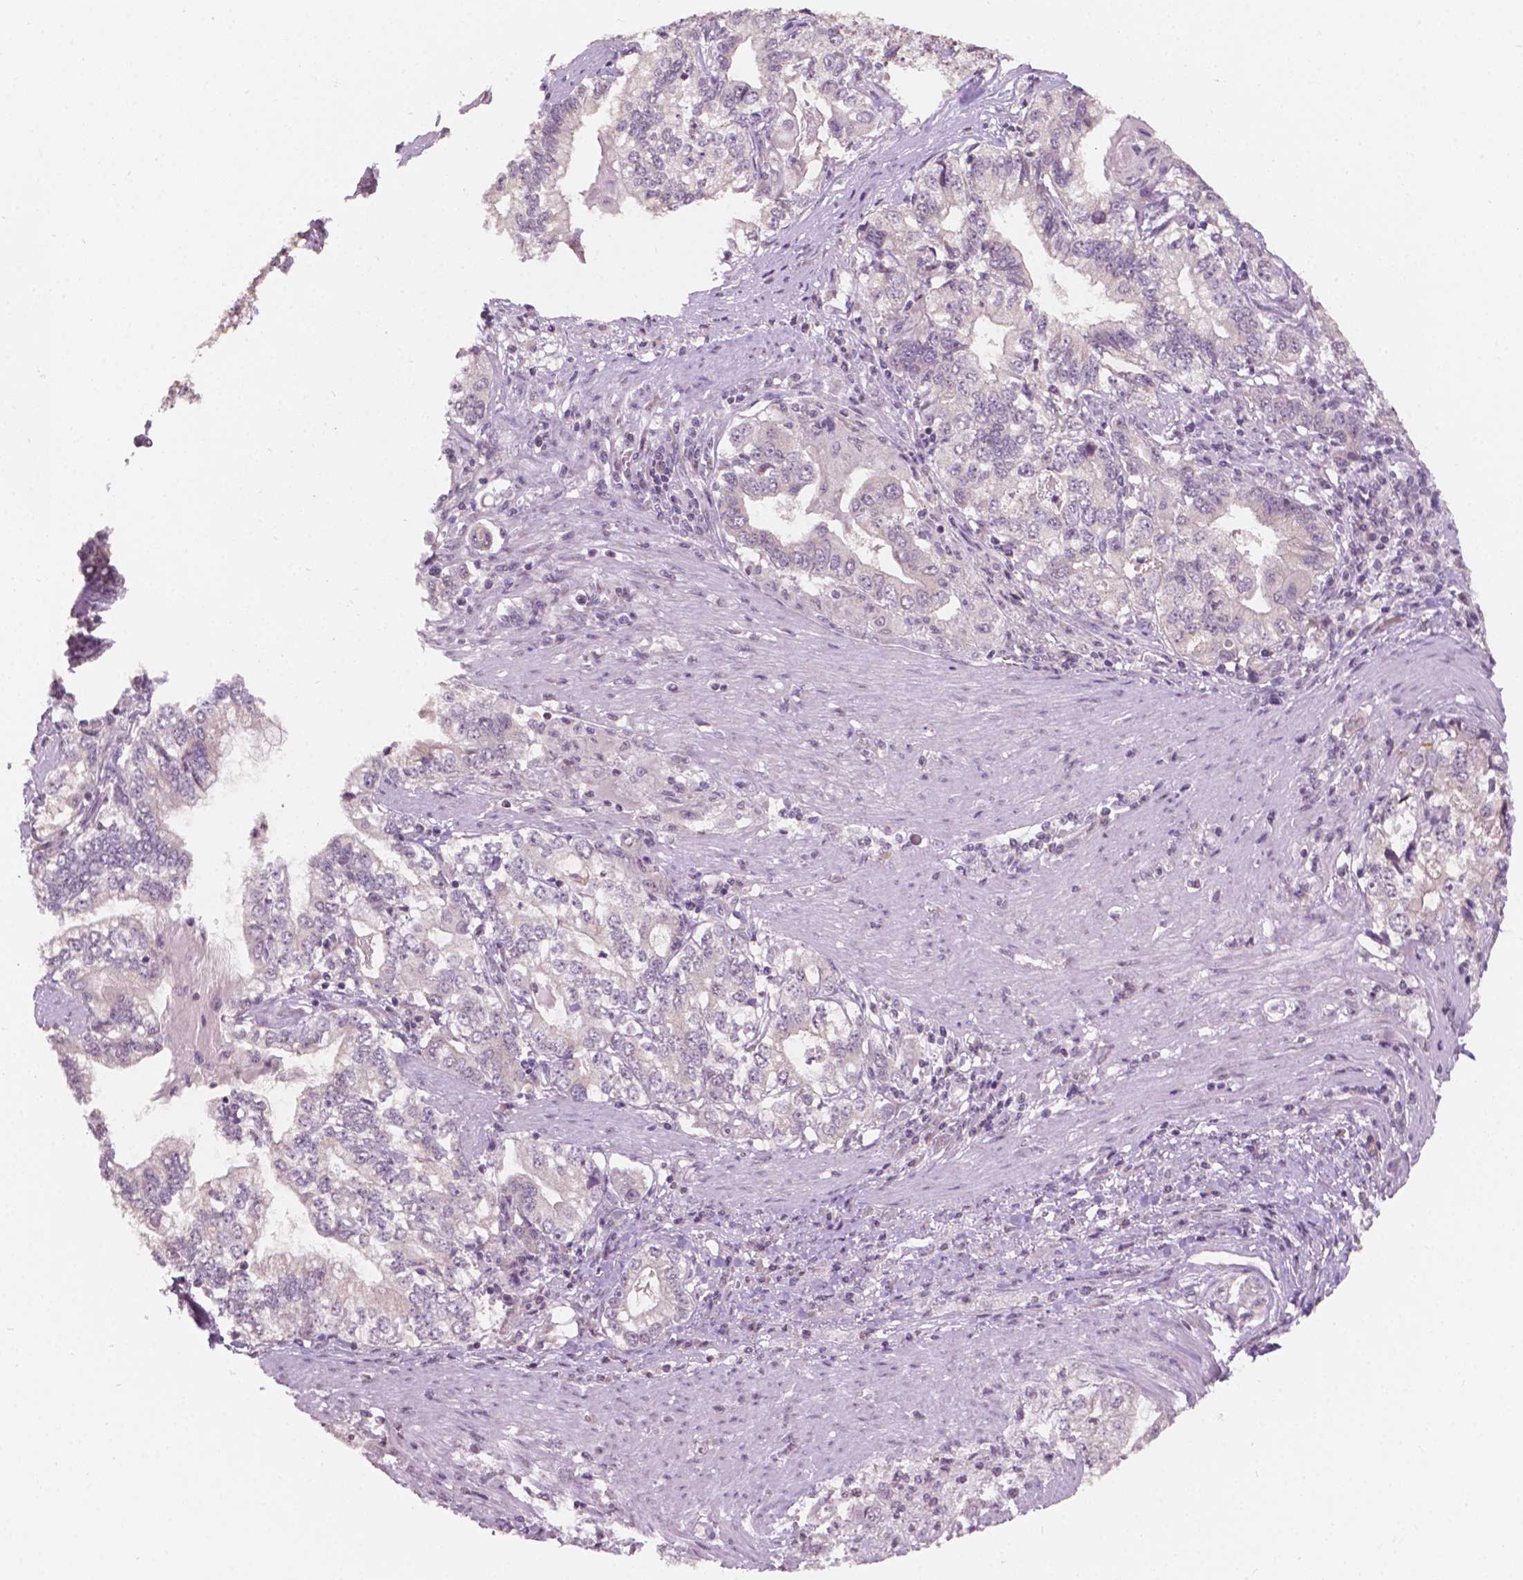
{"staining": {"intensity": "negative", "quantity": "none", "location": "none"}, "tissue": "stomach cancer", "cell_type": "Tumor cells", "image_type": "cancer", "snomed": [{"axis": "morphology", "description": "Adenocarcinoma, NOS"}, {"axis": "topography", "description": "Stomach, lower"}], "caption": "DAB (3,3'-diaminobenzidine) immunohistochemical staining of stomach adenocarcinoma demonstrates no significant positivity in tumor cells.", "gene": "NOS1AP", "patient": {"sex": "female", "age": 72}}